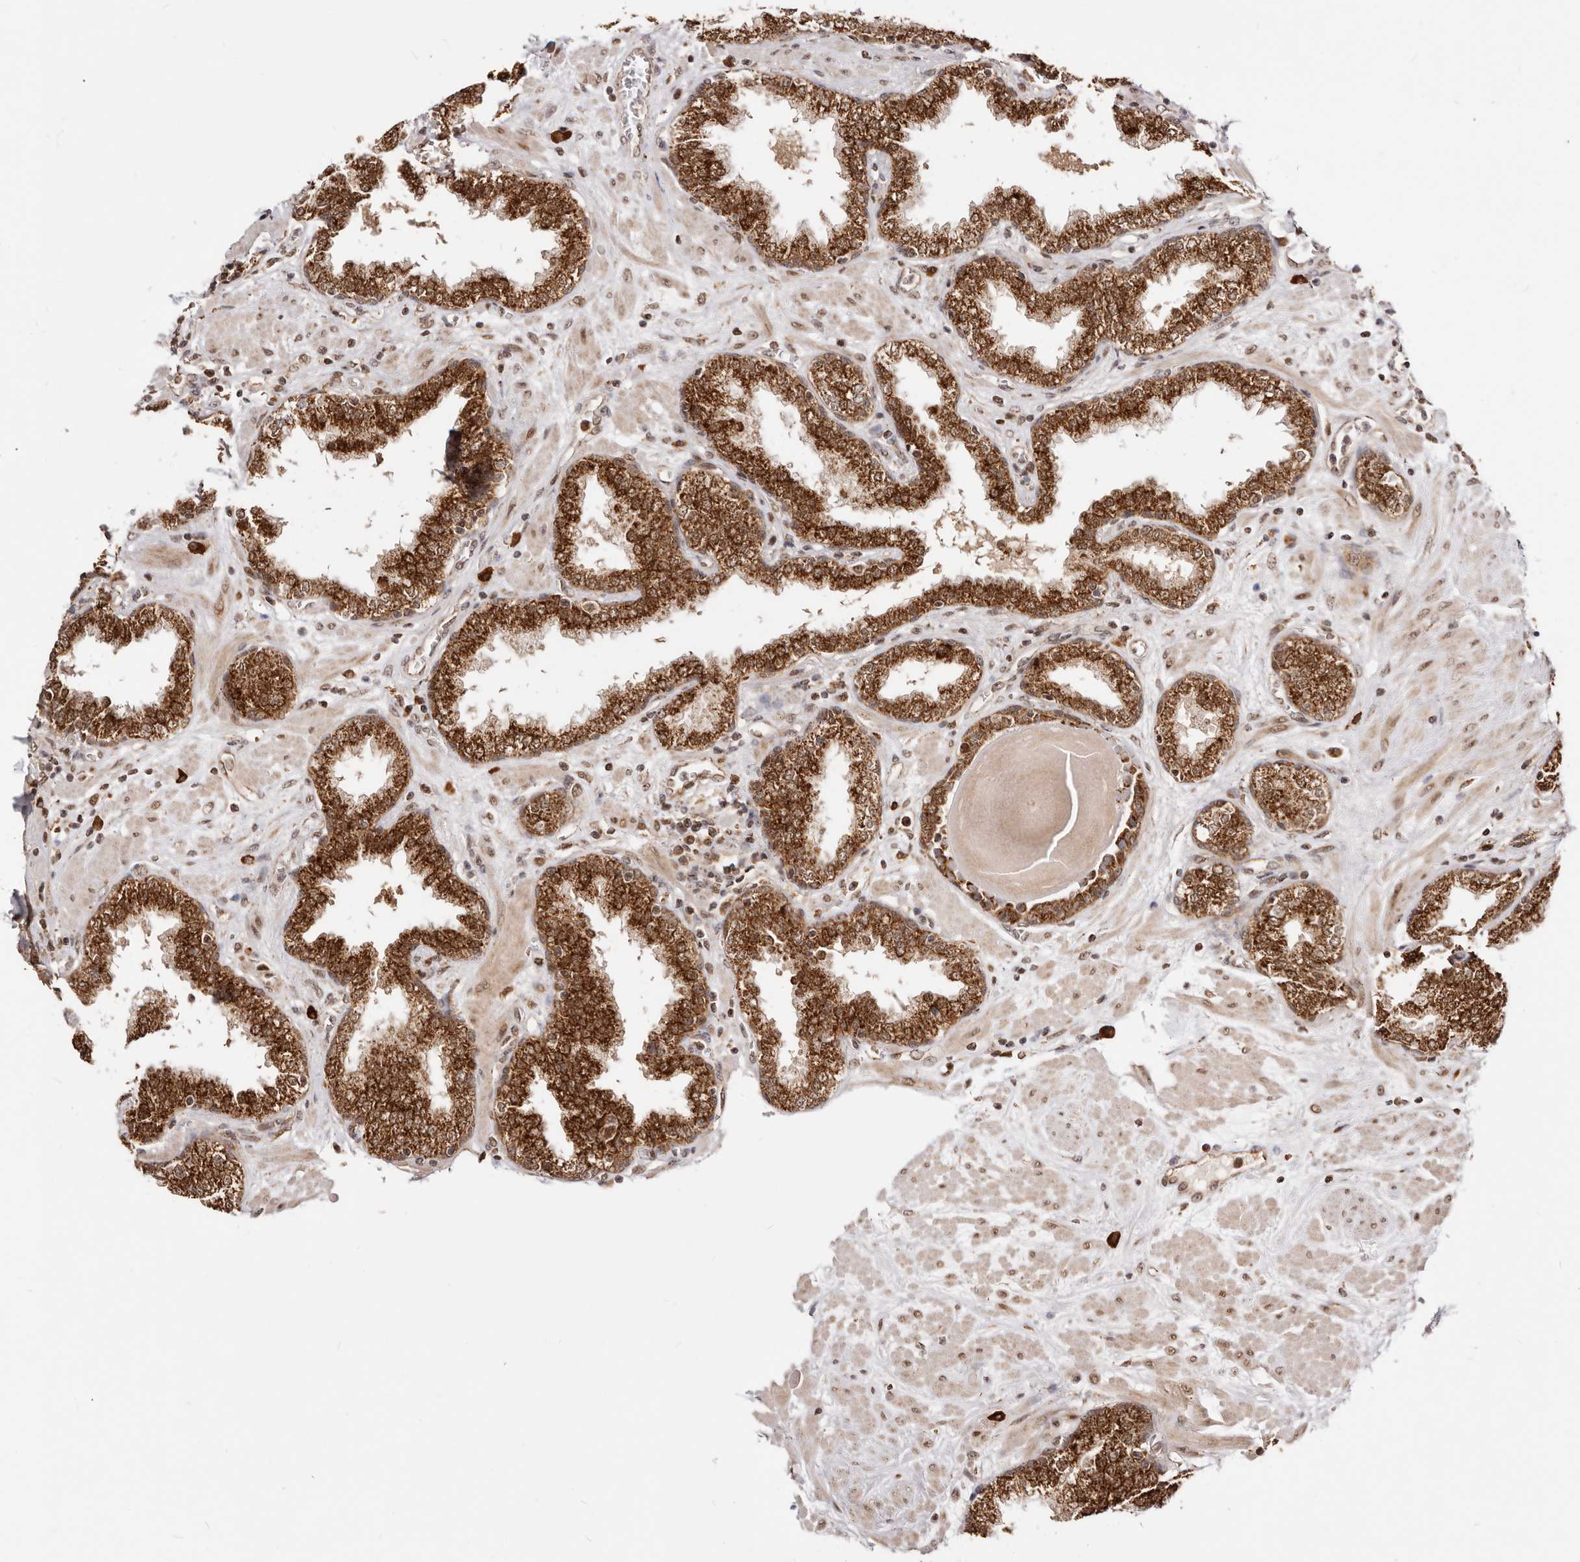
{"staining": {"intensity": "strong", "quantity": ">75%", "location": "cytoplasmic/membranous,nuclear"}, "tissue": "prostate", "cell_type": "Glandular cells", "image_type": "normal", "snomed": [{"axis": "morphology", "description": "Normal tissue, NOS"}, {"axis": "topography", "description": "Prostate"}], "caption": "DAB (3,3'-diaminobenzidine) immunohistochemical staining of benign prostate demonstrates strong cytoplasmic/membranous,nuclear protein expression in about >75% of glandular cells.", "gene": "SEC14L1", "patient": {"sex": "male", "age": 51}}